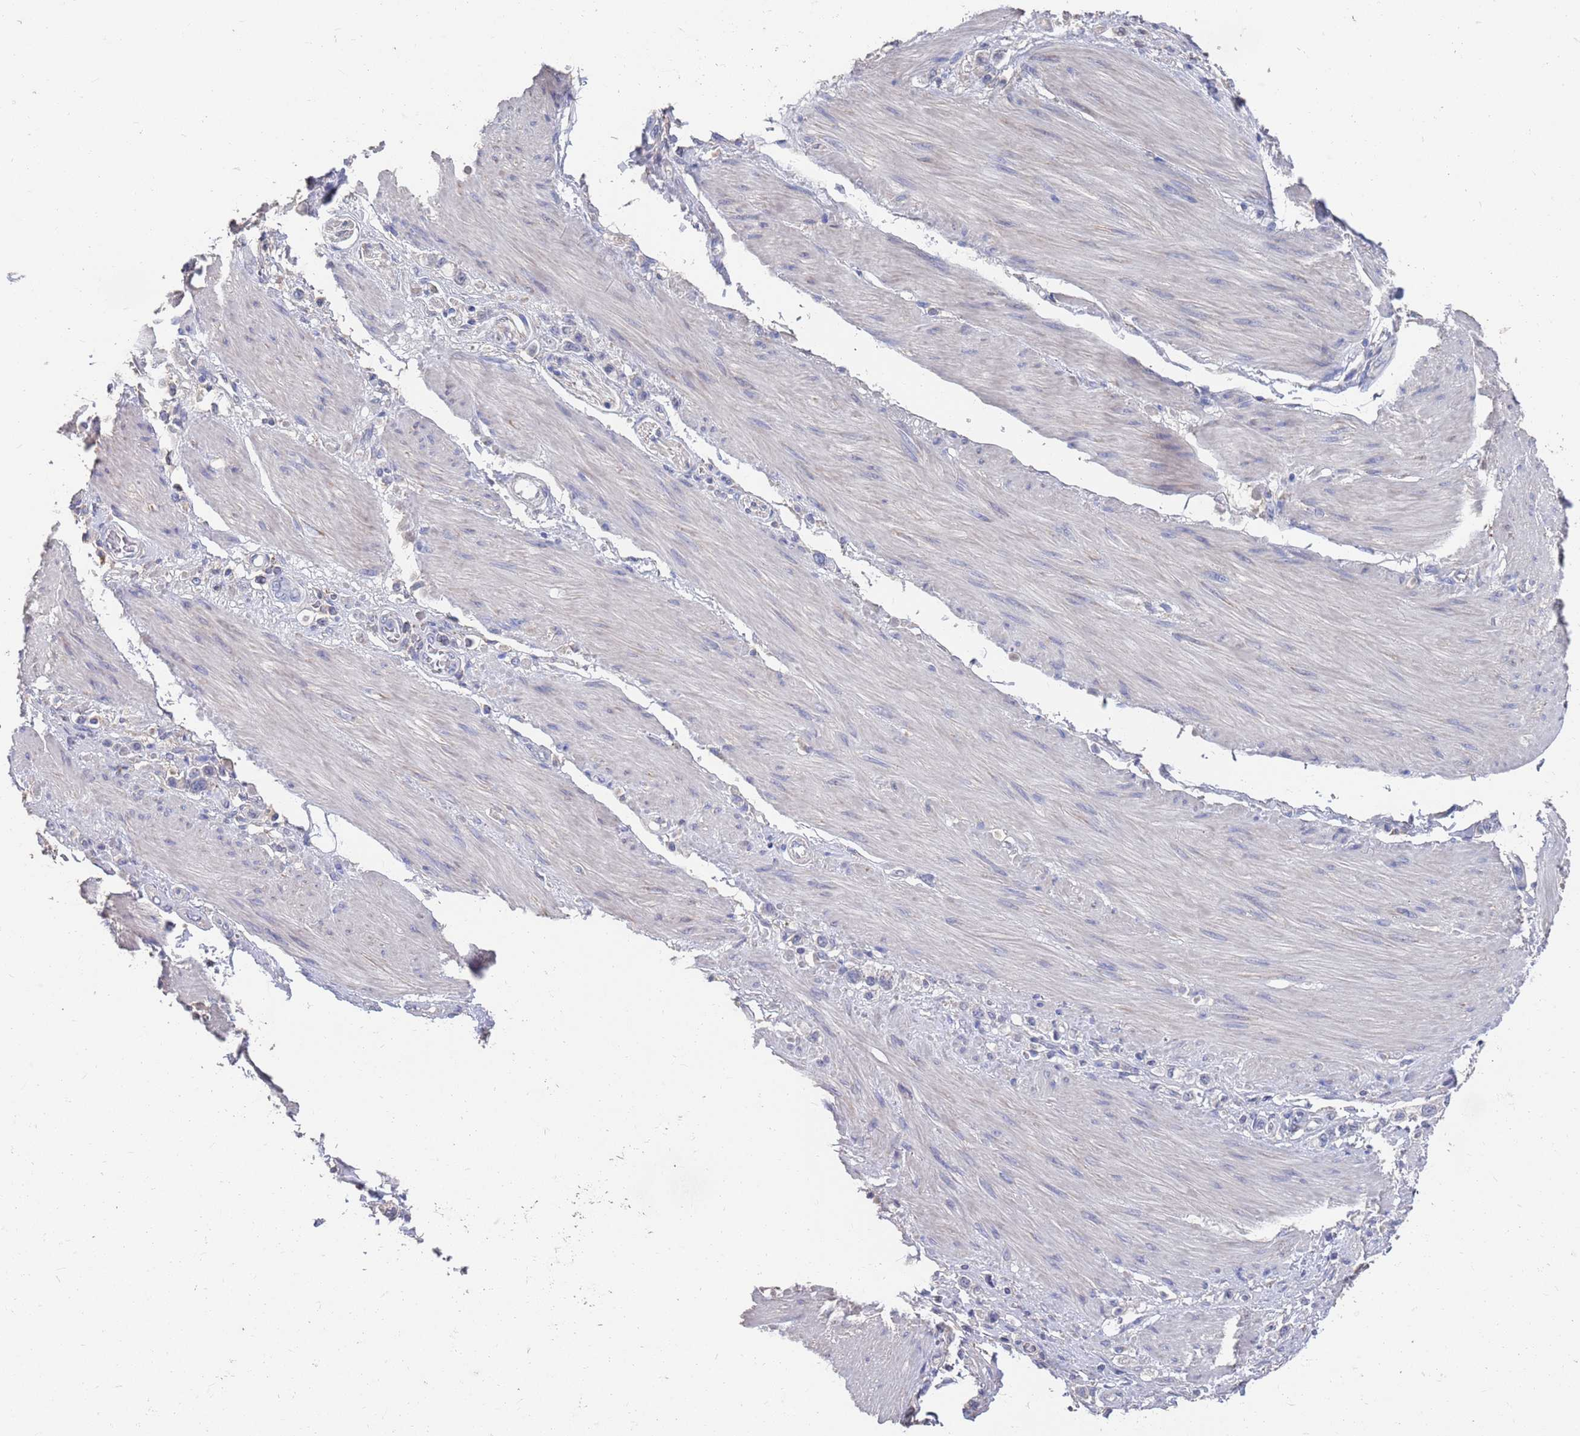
{"staining": {"intensity": "negative", "quantity": "none", "location": "none"}, "tissue": "stomach cancer", "cell_type": "Tumor cells", "image_type": "cancer", "snomed": [{"axis": "morphology", "description": "Adenocarcinoma, NOS"}, {"axis": "topography", "description": "Stomach"}], "caption": "There is no significant staining in tumor cells of stomach cancer (adenocarcinoma). (Stains: DAB (3,3'-diaminobenzidine) immunohistochemistry with hematoxylin counter stain, Microscopy: brightfield microscopy at high magnification).", "gene": "BTBD18", "patient": {"sex": "female", "age": 65}}